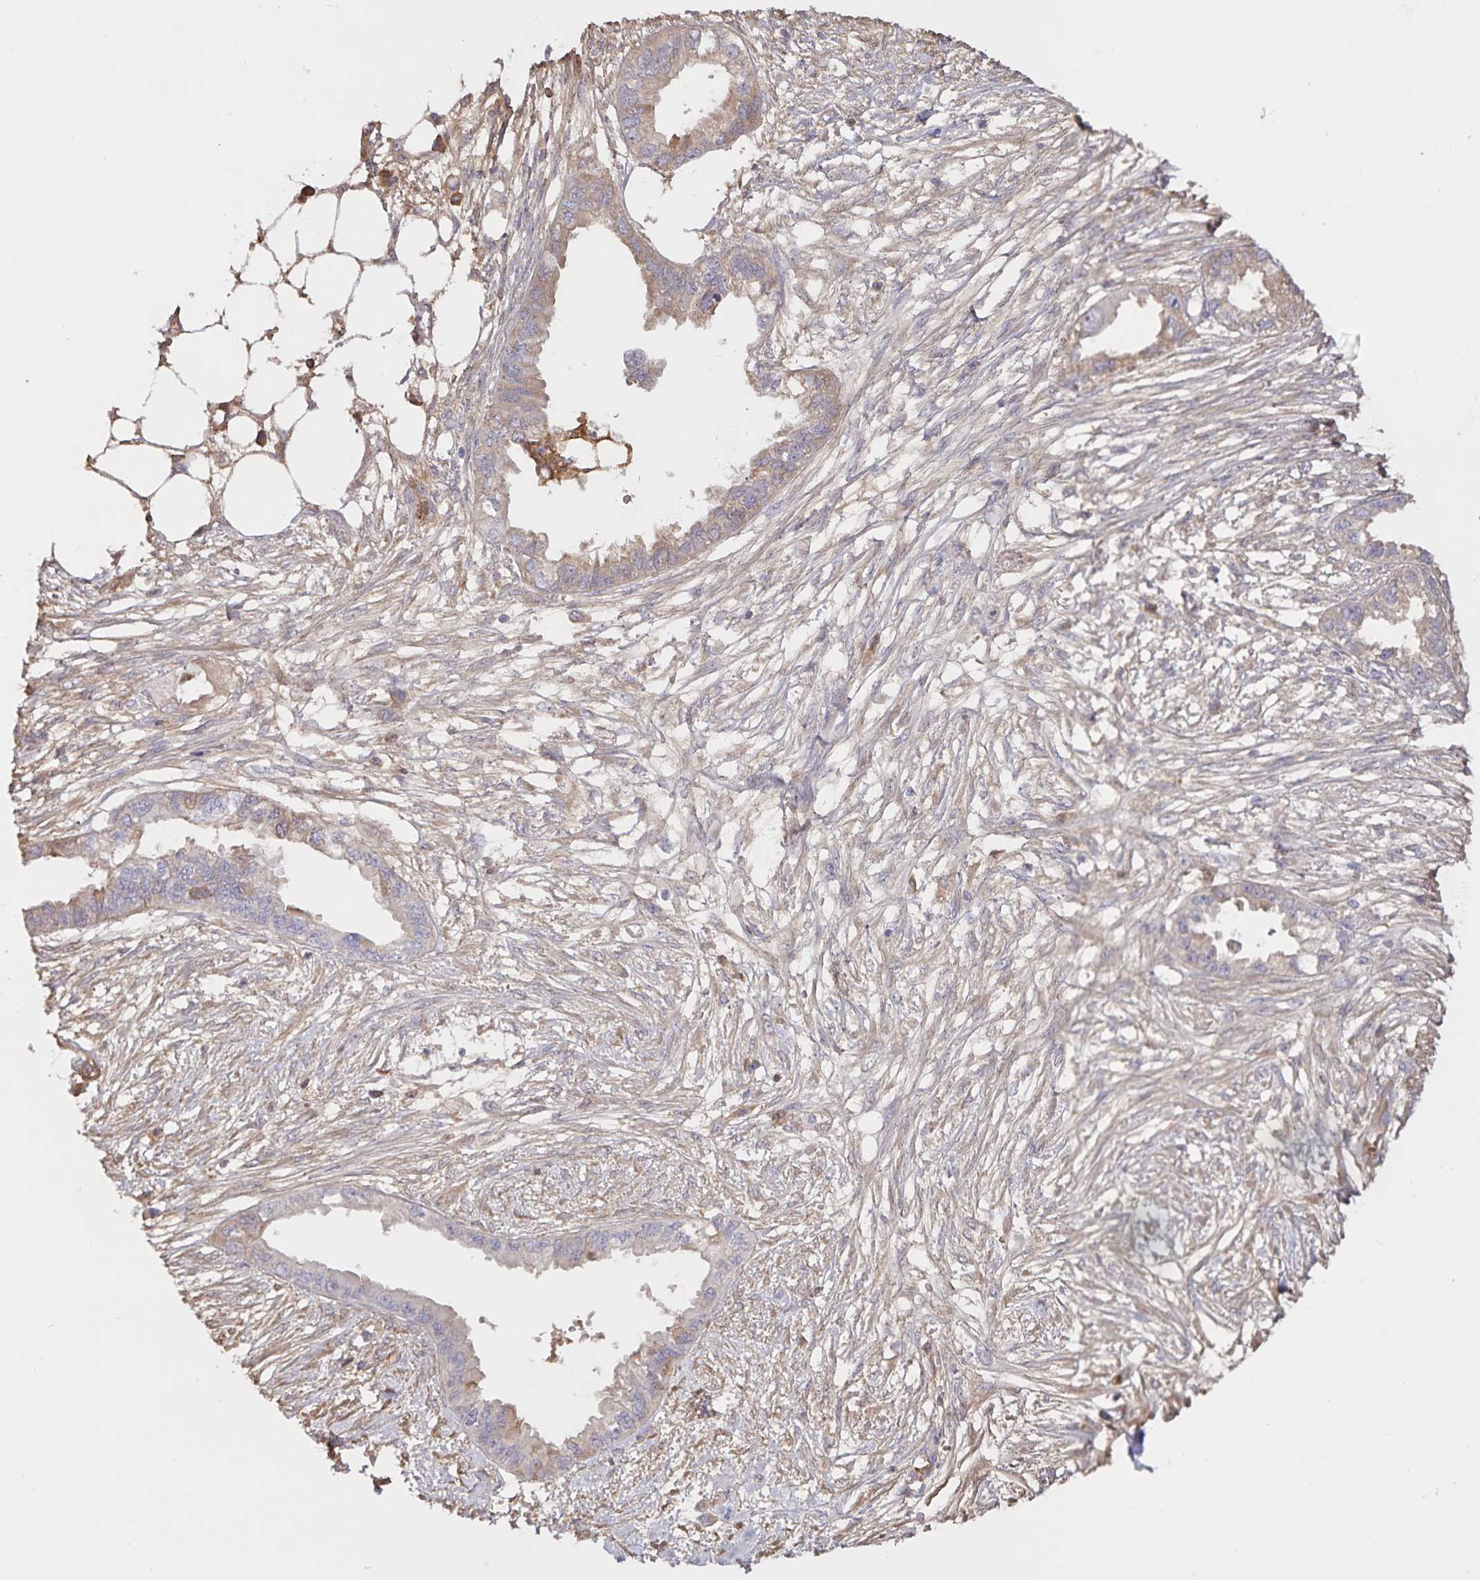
{"staining": {"intensity": "weak", "quantity": "25%-75%", "location": "cytoplasmic/membranous"}, "tissue": "endometrial cancer", "cell_type": "Tumor cells", "image_type": "cancer", "snomed": [{"axis": "morphology", "description": "Adenocarcinoma, NOS"}, {"axis": "morphology", "description": "Adenocarcinoma, metastatic, NOS"}, {"axis": "topography", "description": "Adipose tissue"}, {"axis": "topography", "description": "Endometrium"}], "caption": "Adenocarcinoma (endometrial) stained with a protein marker displays weak staining in tumor cells.", "gene": "FGG", "patient": {"sex": "female", "age": 67}}